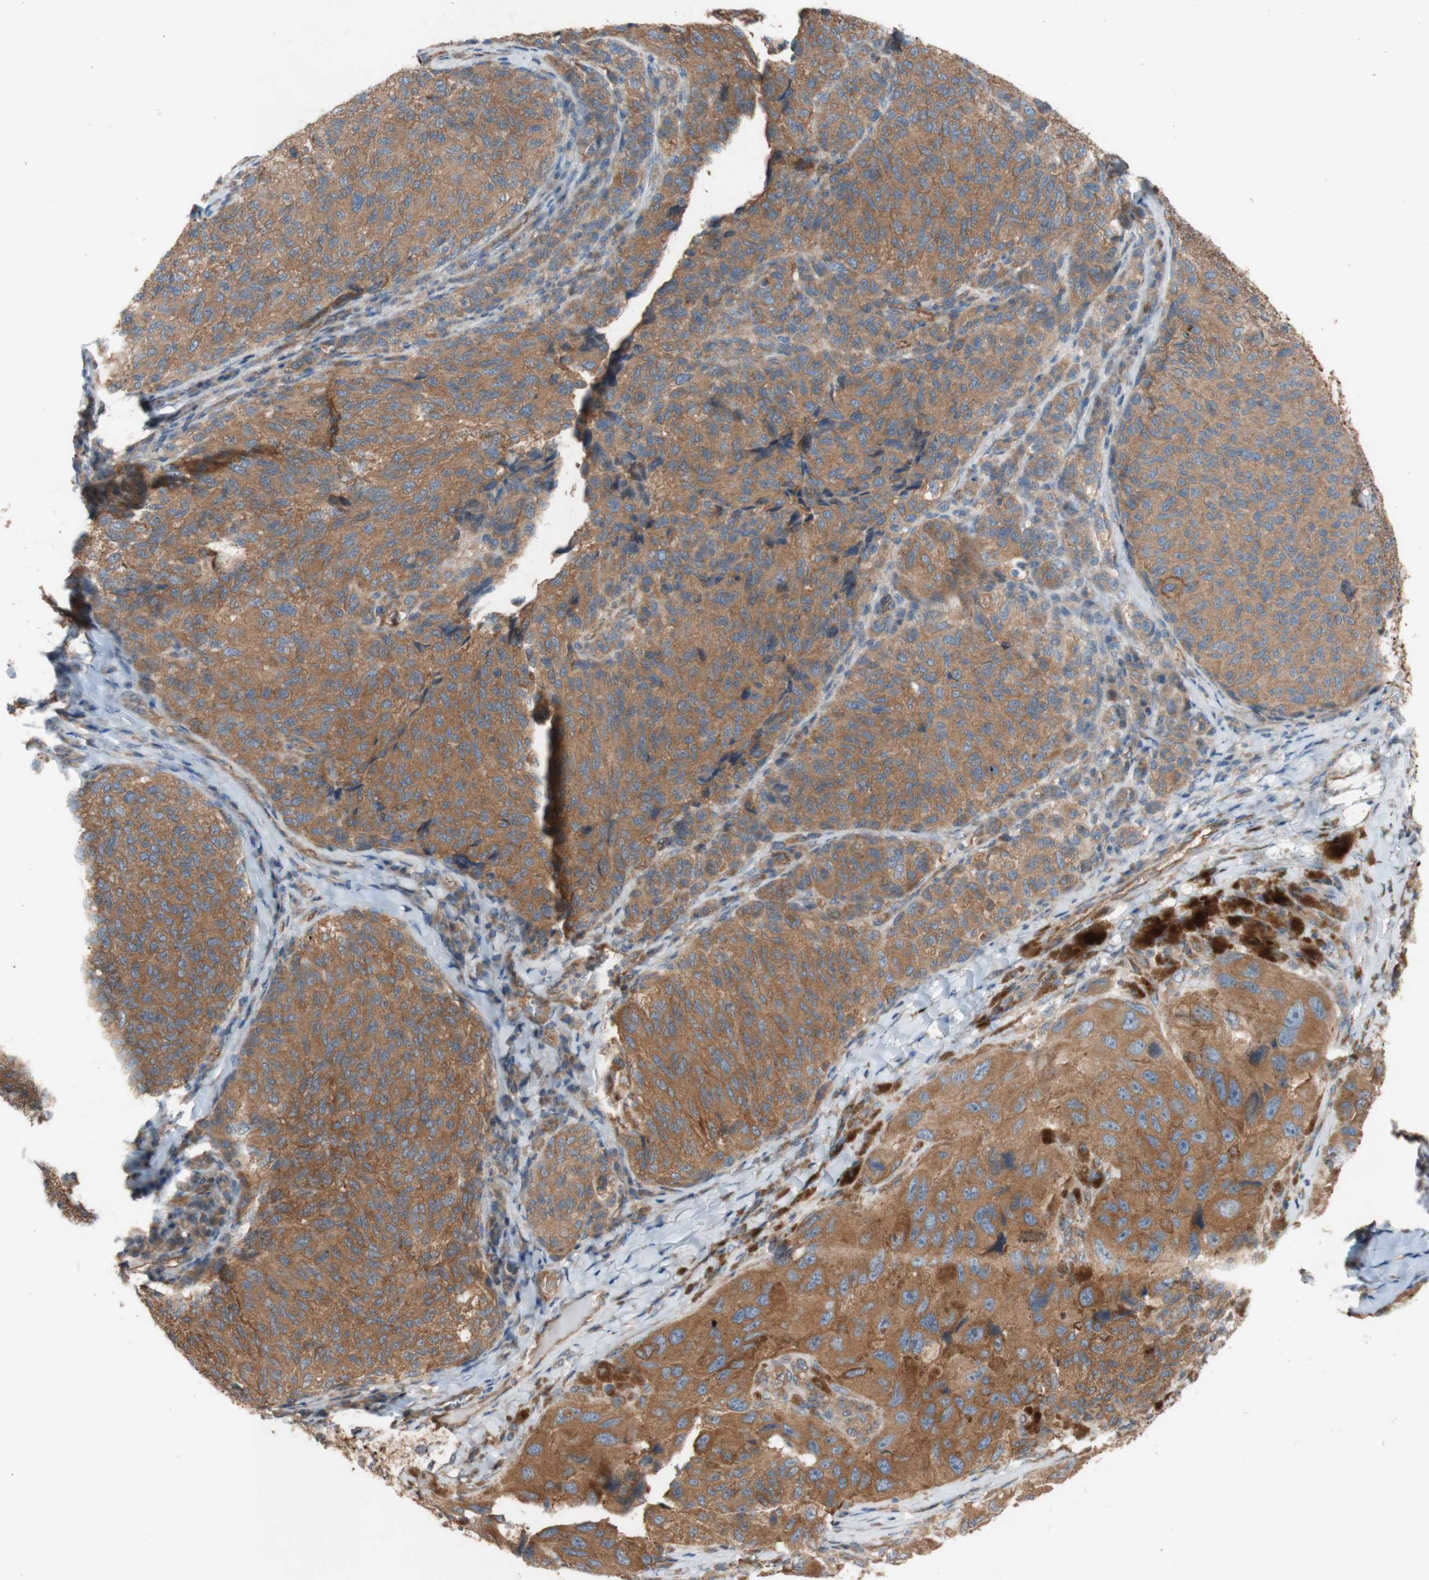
{"staining": {"intensity": "moderate", "quantity": ">75%", "location": "cytoplasmic/membranous"}, "tissue": "melanoma", "cell_type": "Tumor cells", "image_type": "cancer", "snomed": [{"axis": "morphology", "description": "Malignant melanoma, NOS"}, {"axis": "topography", "description": "Skin"}], "caption": "A micrograph showing moderate cytoplasmic/membranous expression in approximately >75% of tumor cells in melanoma, as visualized by brown immunohistochemical staining.", "gene": "TST", "patient": {"sex": "female", "age": 73}}